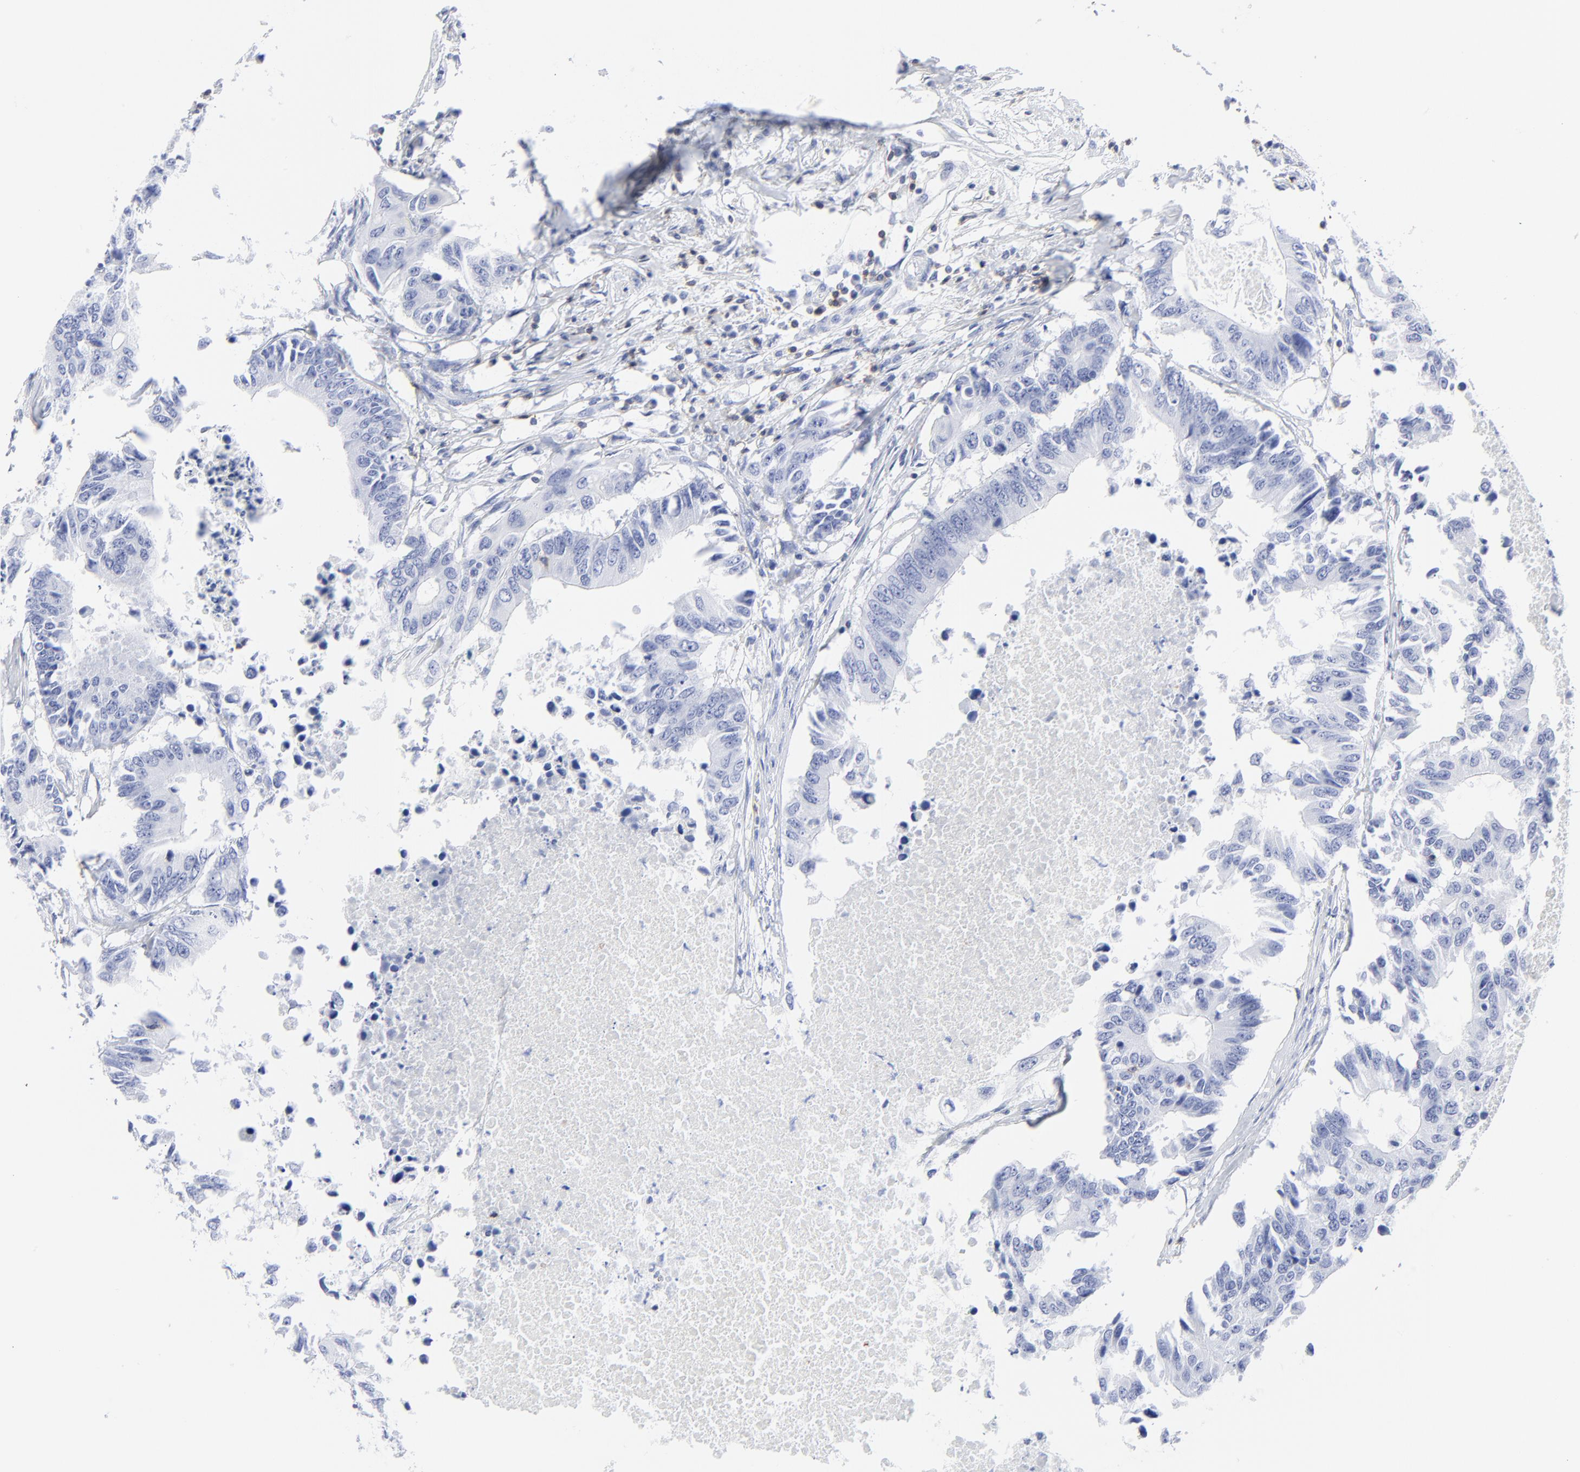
{"staining": {"intensity": "negative", "quantity": "none", "location": "none"}, "tissue": "colorectal cancer", "cell_type": "Tumor cells", "image_type": "cancer", "snomed": [{"axis": "morphology", "description": "Adenocarcinoma, NOS"}, {"axis": "topography", "description": "Colon"}], "caption": "Tumor cells show no significant staining in colorectal cancer (adenocarcinoma).", "gene": "LCK", "patient": {"sex": "male", "age": 71}}